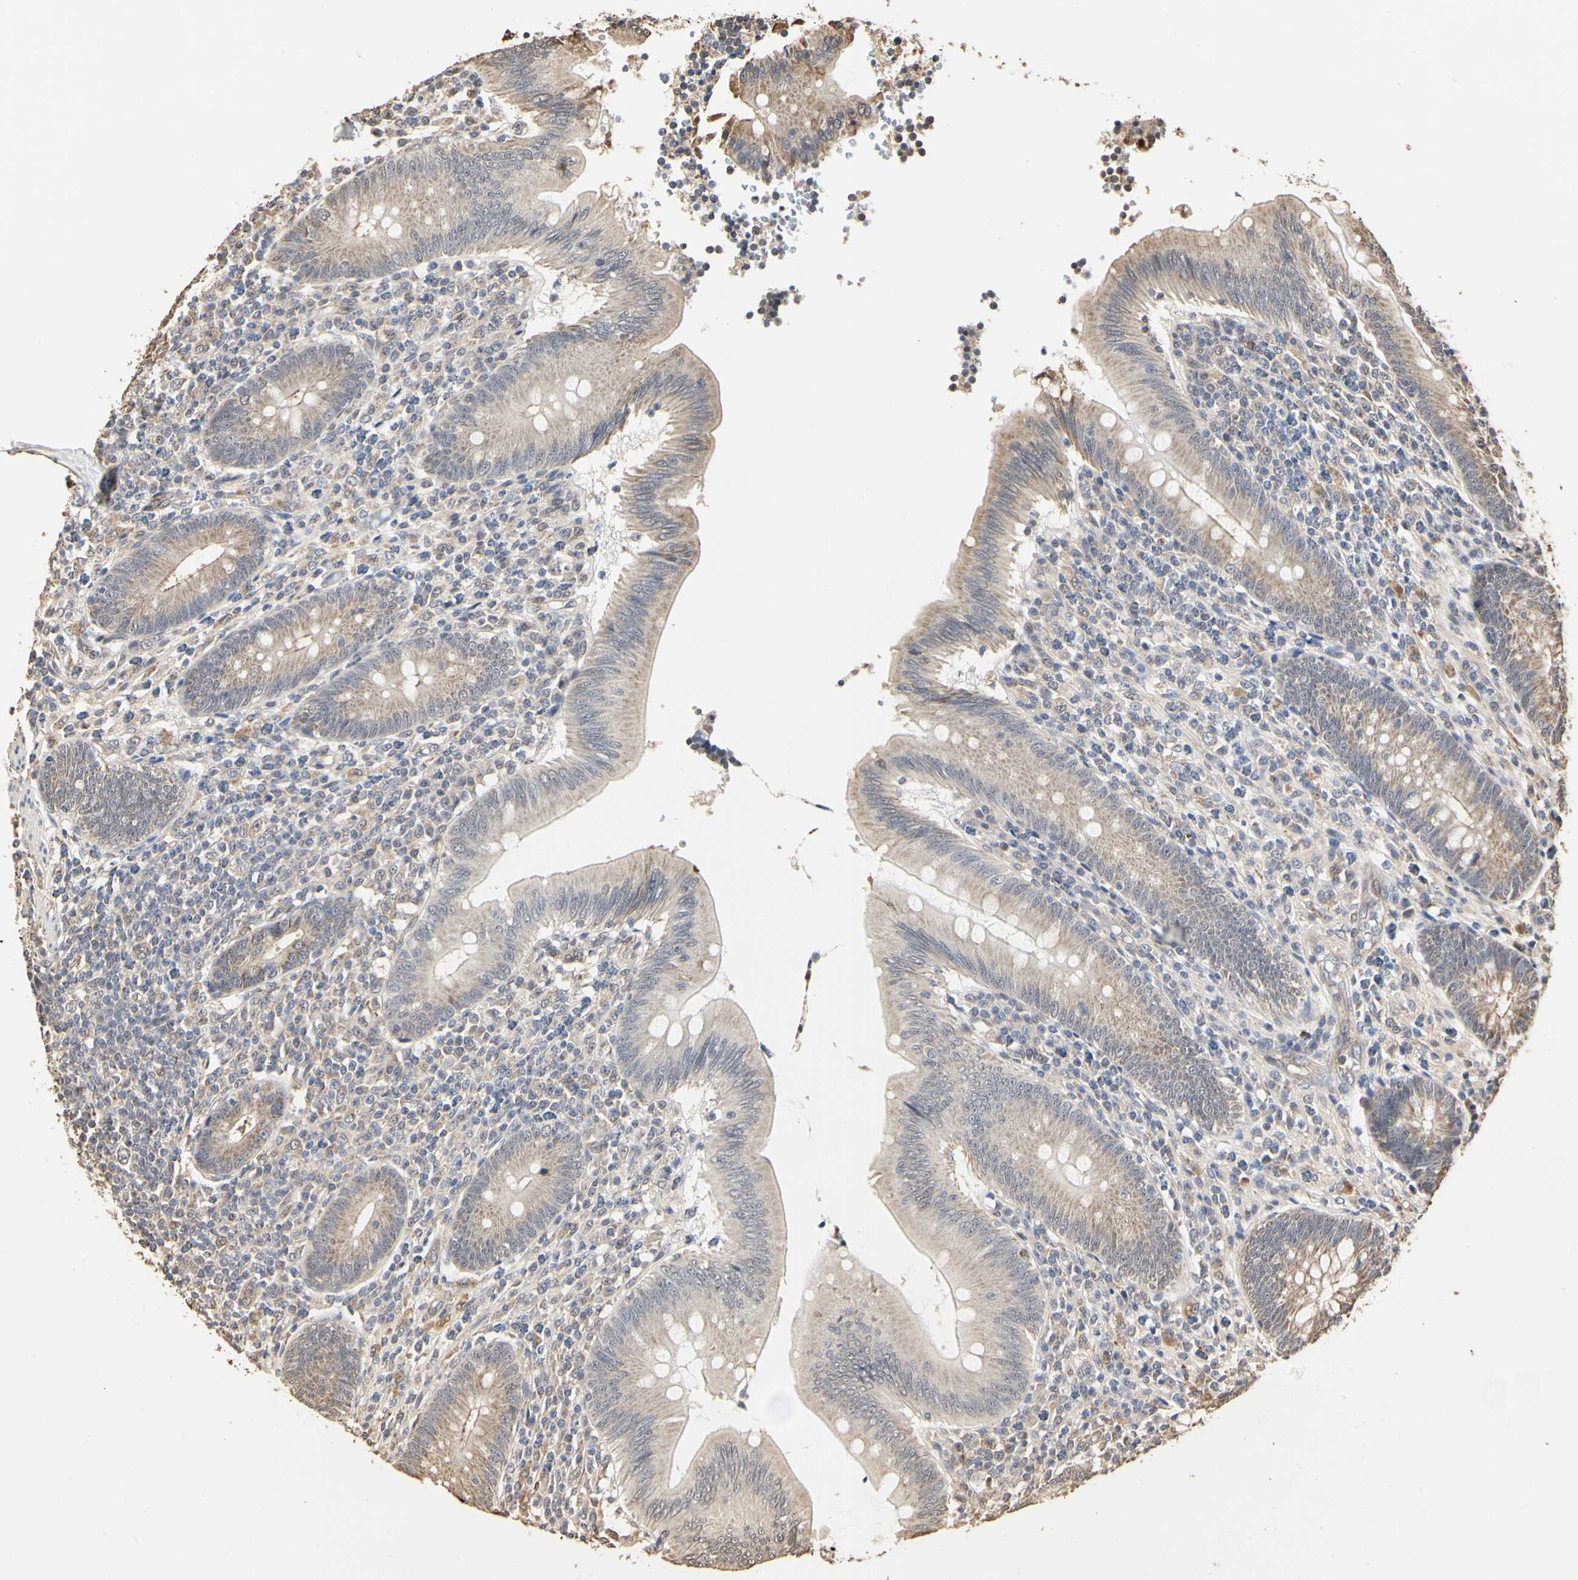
{"staining": {"intensity": "weak", "quantity": ">75%", "location": "cytoplasmic/membranous"}, "tissue": "appendix", "cell_type": "Glandular cells", "image_type": "normal", "snomed": [{"axis": "morphology", "description": "Normal tissue, NOS"}, {"axis": "morphology", "description": "Inflammation, NOS"}, {"axis": "topography", "description": "Appendix"}], "caption": "Immunohistochemical staining of benign human appendix reveals >75% levels of weak cytoplasmic/membranous protein expression in about >75% of glandular cells. Using DAB (brown) and hematoxylin (blue) stains, captured at high magnification using brightfield microscopy.", "gene": "TAOK1", "patient": {"sex": "male", "age": 46}}